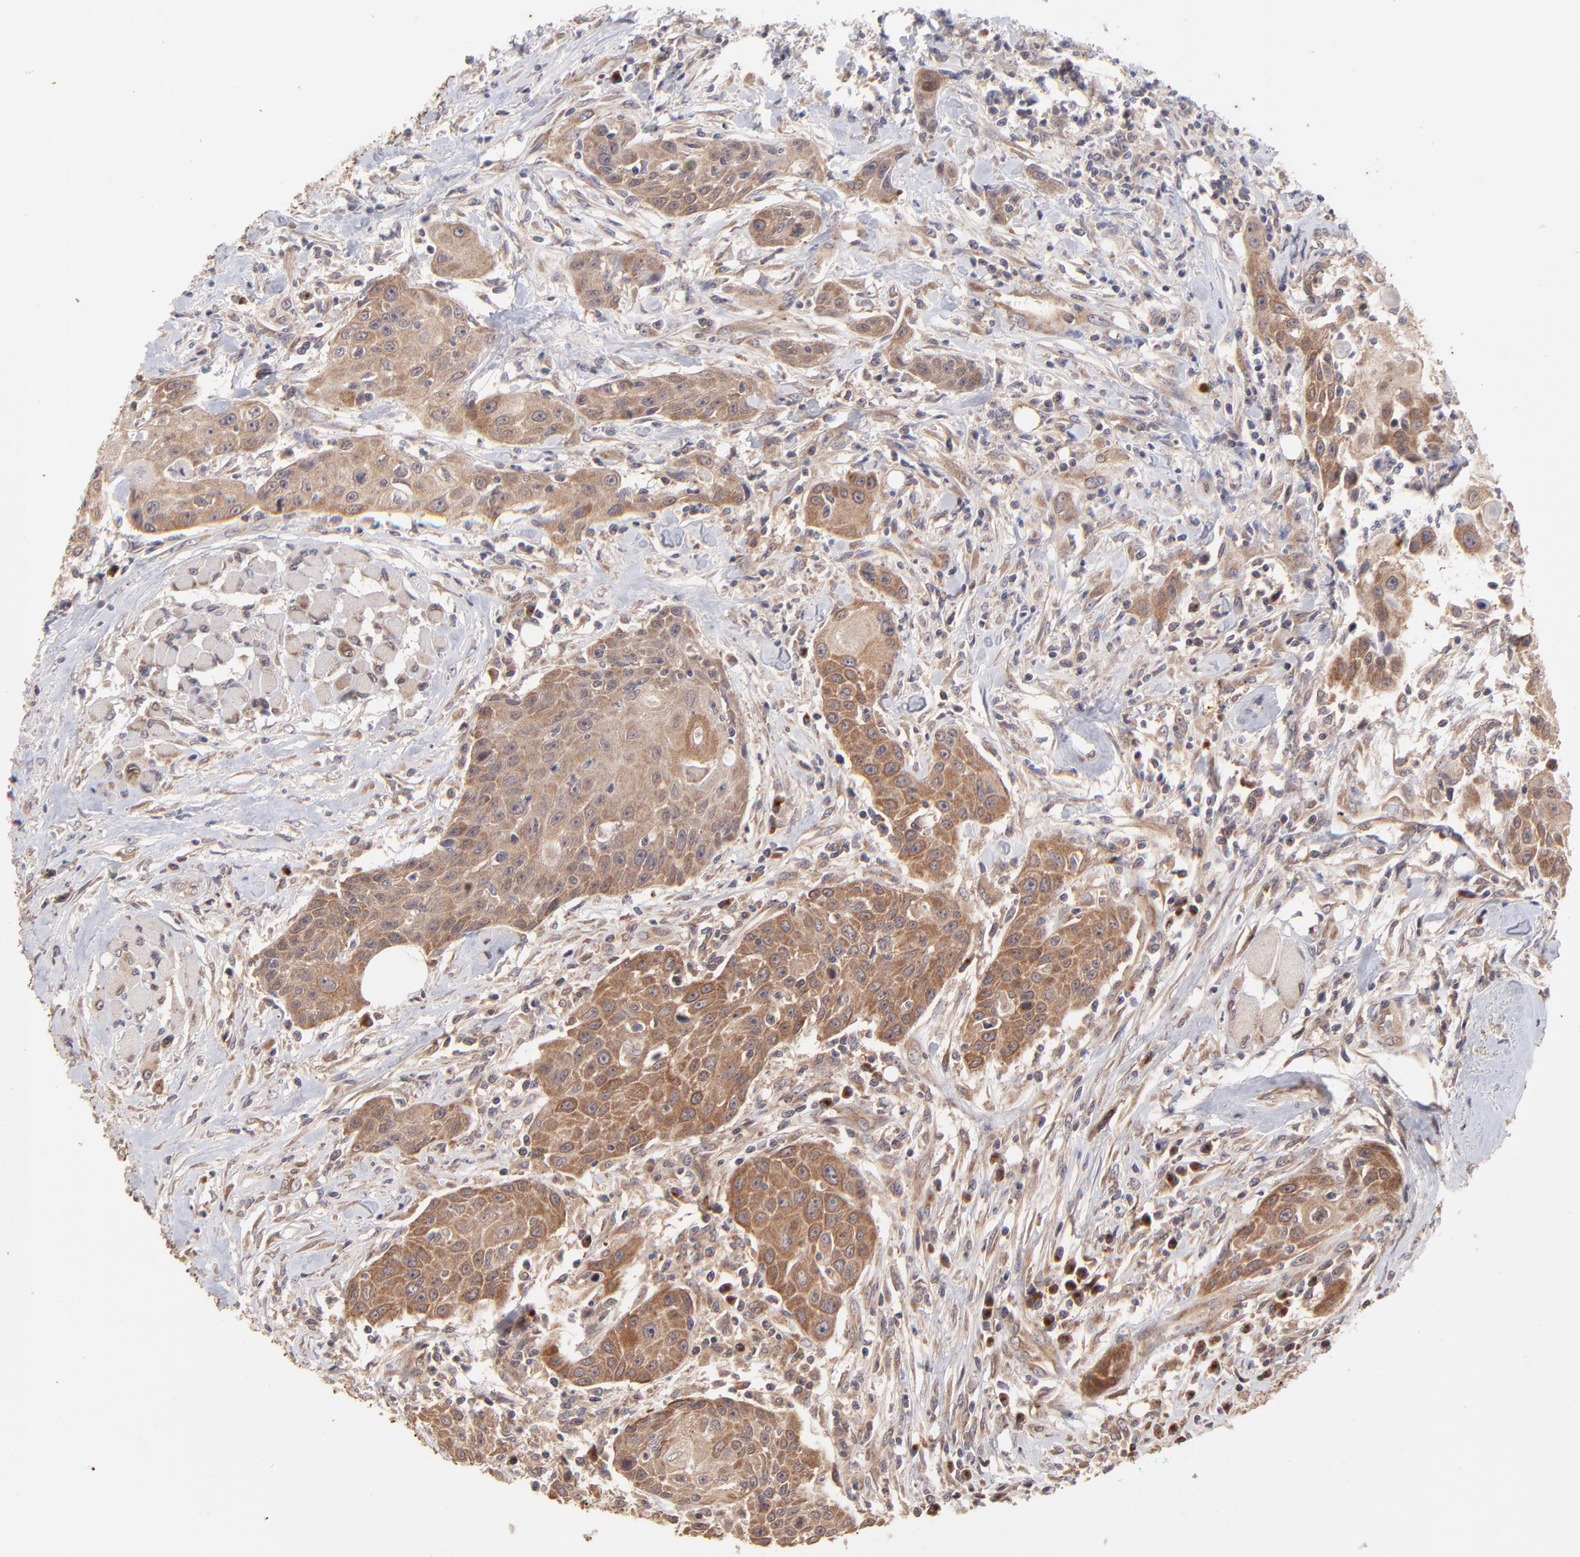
{"staining": {"intensity": "moderate", "quantity": ">75%", "location": "cytoplasmic/membranous"}, "tissue": "head and neck cancer", "cell_type": "Tumor cells", "image_type": "cancer", "snomed": [{"axis": "morphology", "description": "Squamous cell carcinoma, NOS"}, {"axis": "topography", "description": "Oral tissue"}, {"axis": "topography", "description": "Head-Neck"}], "caption": "Squamous cell carcinoma (head and neck) was stained to show a protein in brown. There is medium levels of moderate cytoplasmic/membranous expression in approximately >75% of tumor cells.", "gene": "TNRC6B", "patient": {"sex": "female", "age": 82}}